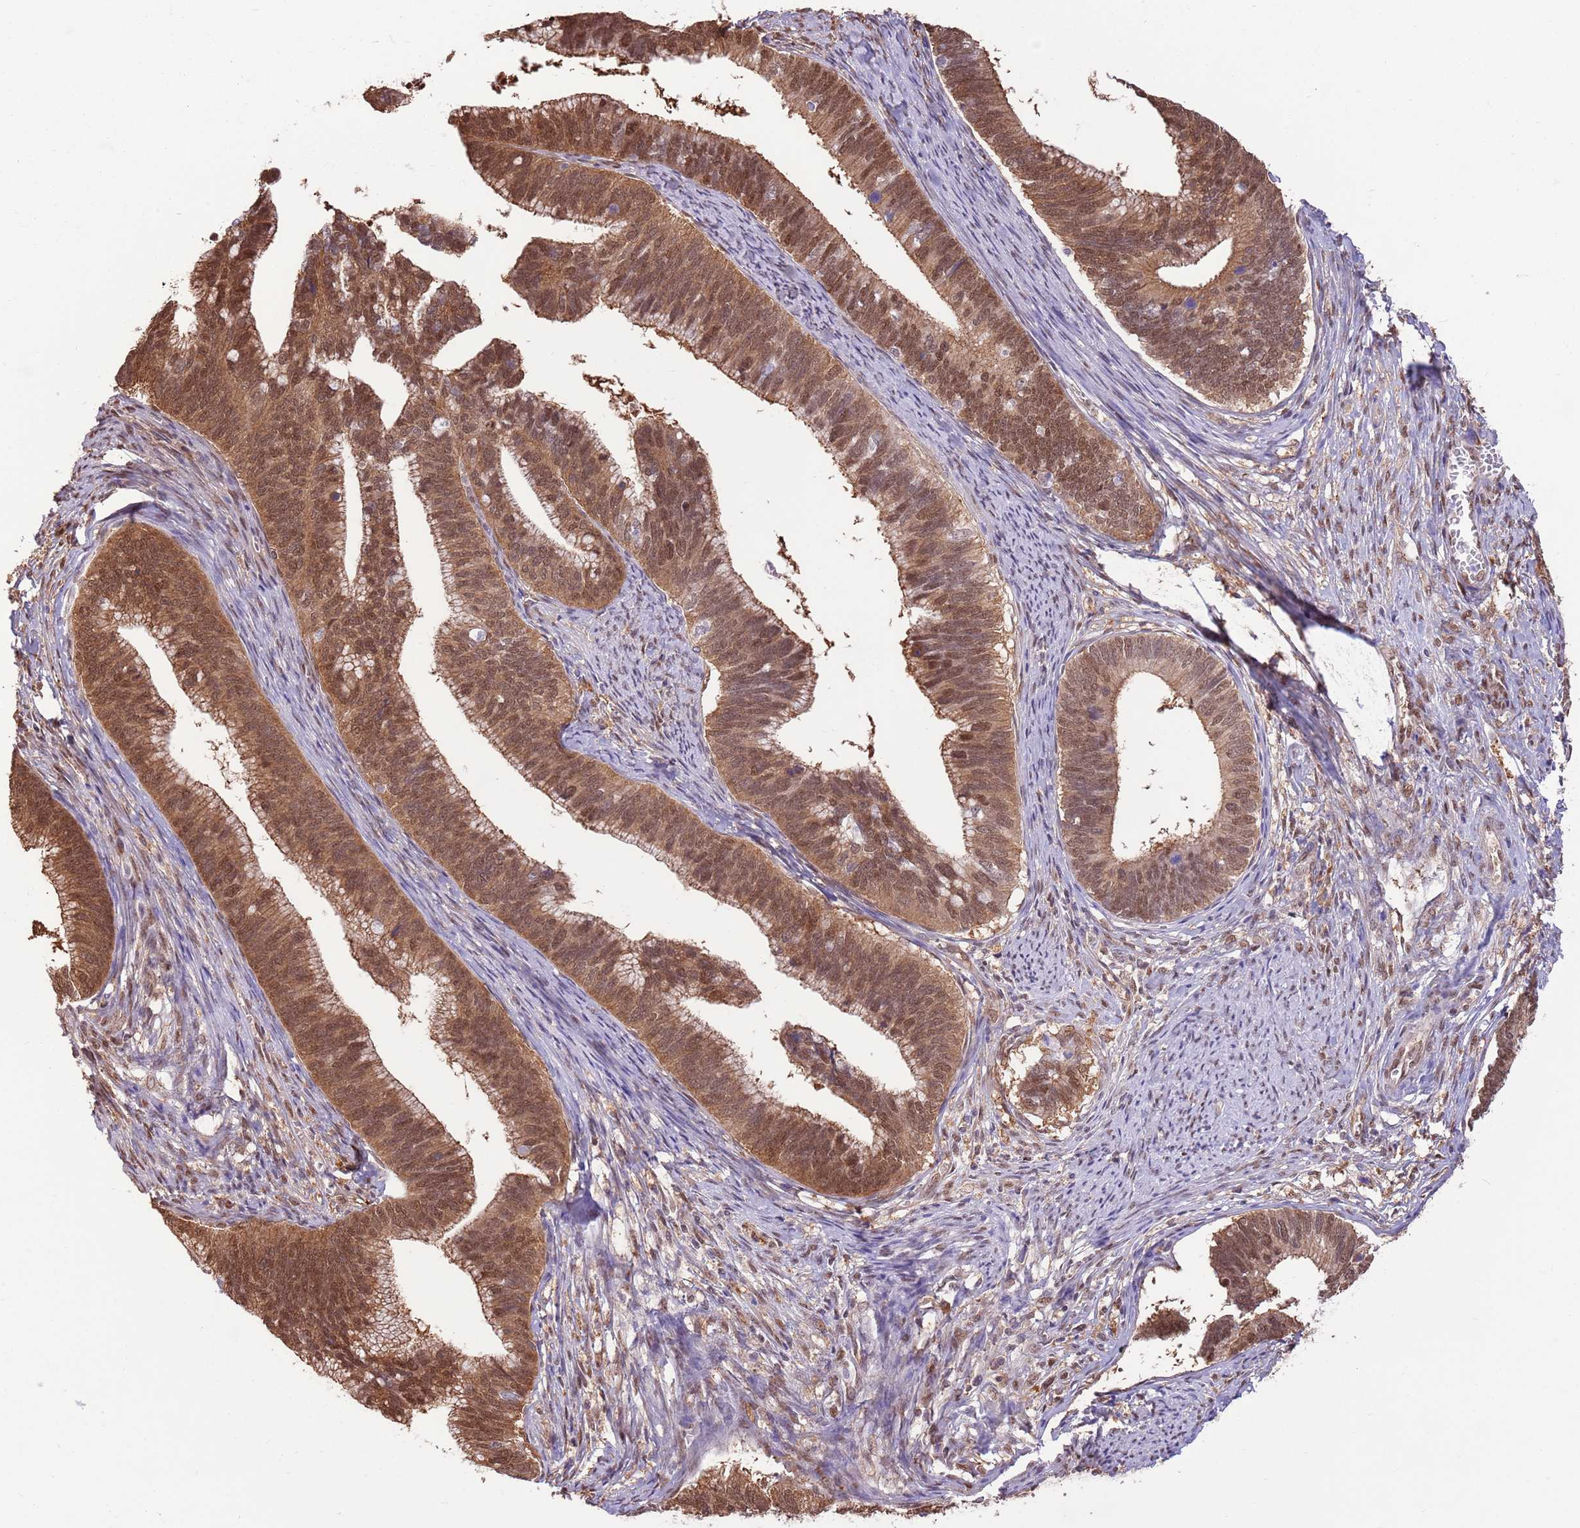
{"staining": {"intensity": "strong", "quantity": ">75%", "location": "cytoplasmic/membranous,nuclear"}, "tissue": "cervical cancer", "cell_type": "Tumor cells", "image_type": "cancer", "snomed": [{"axis": "morphology", "description": "Adenocarcinoma, NOS"}, {"axis": "topography", "description": "Cervix"}], "caption": "There is high levels of strong cytoplasmic/membranous and nuclear staining in tumor cells of cervical adenocarcinoma, as demonstrated by immunohistochemical staining (brown color).", "gene": "NSFL1C", "patient": {"sex": "female", "age": 42}}